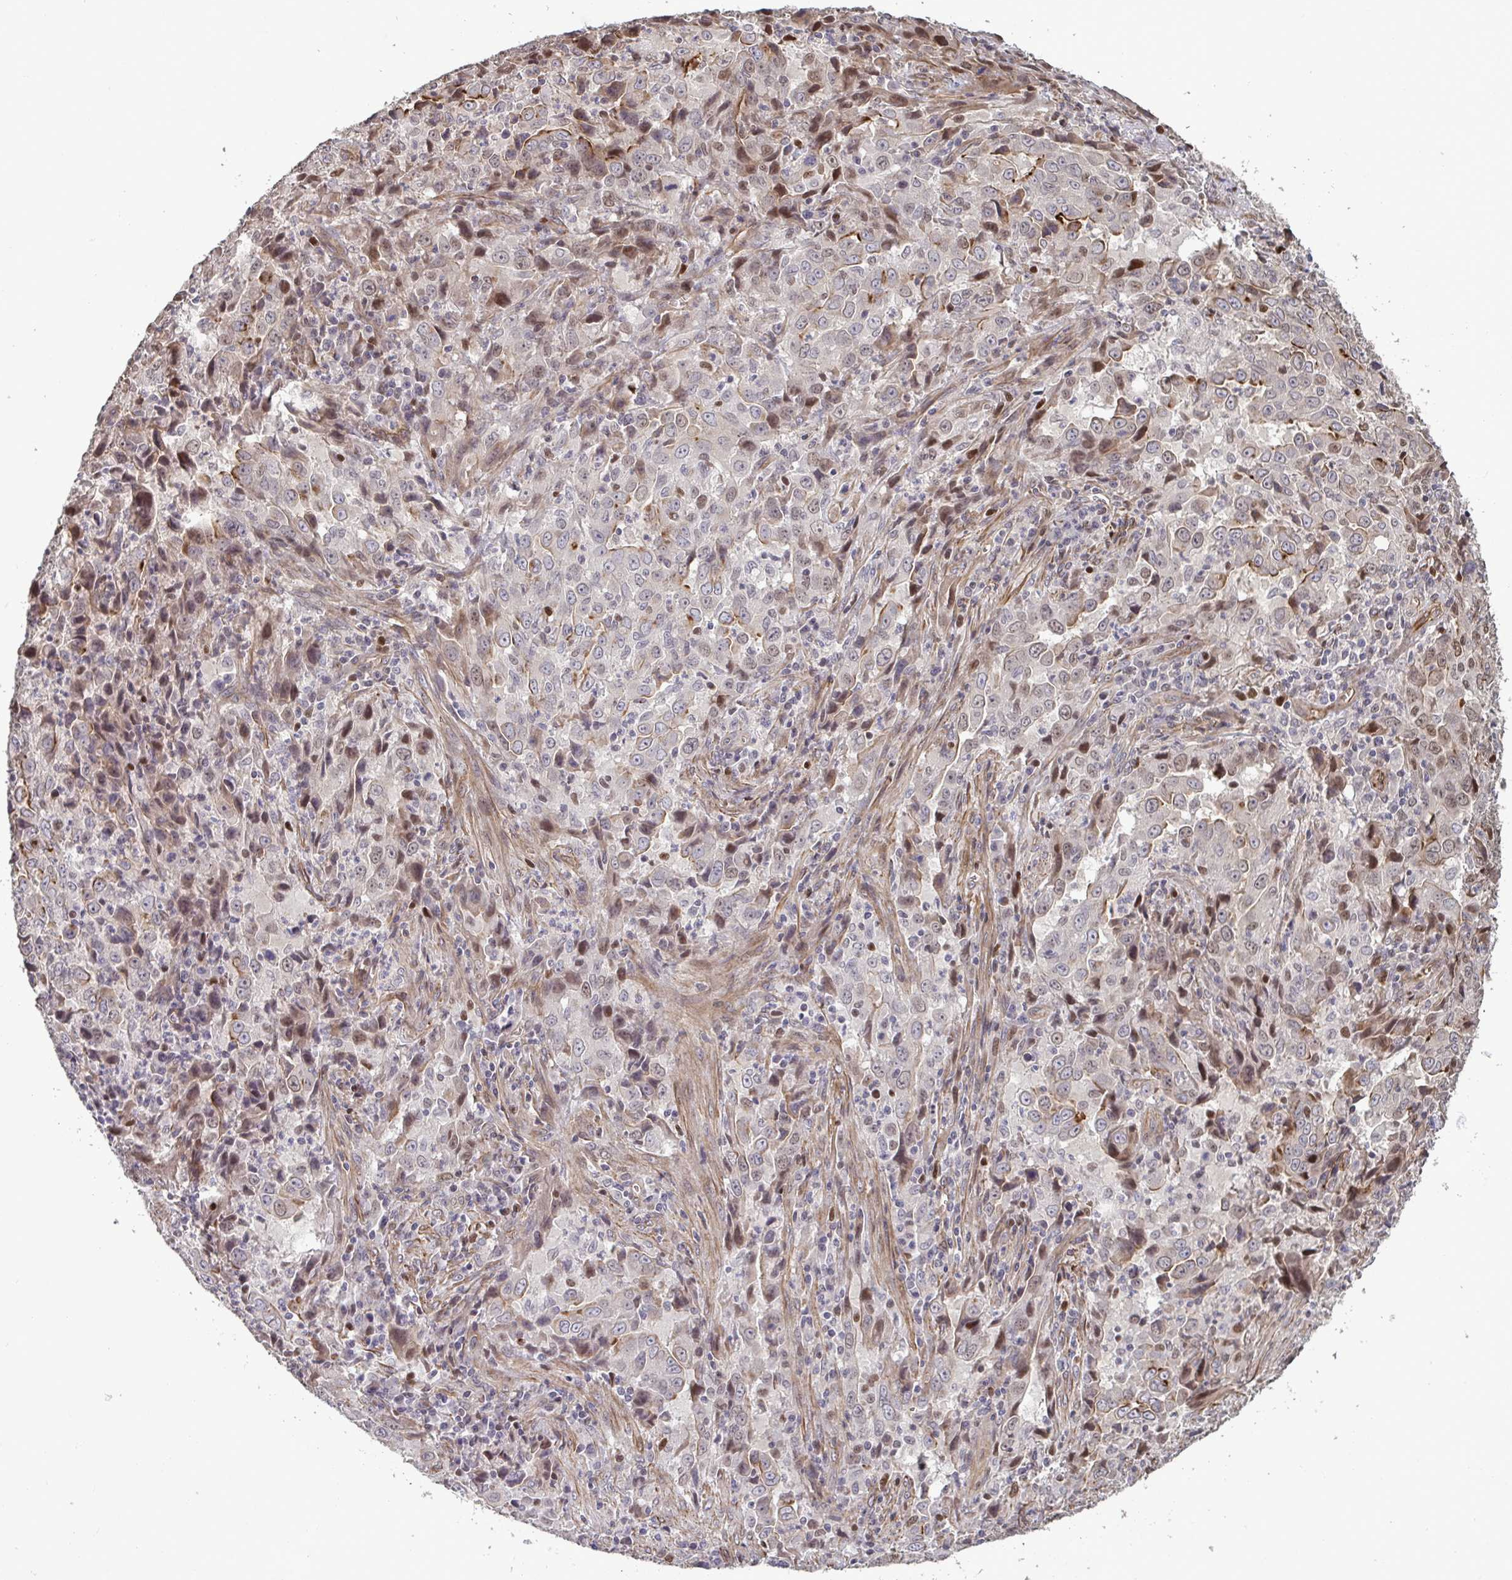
{"staining": {"intensity": "moderate", "quantity": "<25%", "location": "nuclear"}, "tissue": "lung cancer", "cell_type": "Tumor cells", "image_type": "cancer", "snomed": [{"axis": "morphology", "description": "Adenocarcinoma, NOS"}, {"axis": "topography", "description": "Lung"}], "caption": "A brown stain highlights moderate nuclear positivity of a protein in lung adenocarcinoma tumor cells.", "gene": "IPO5", "patient": {"sex": "male", "age": 67}}